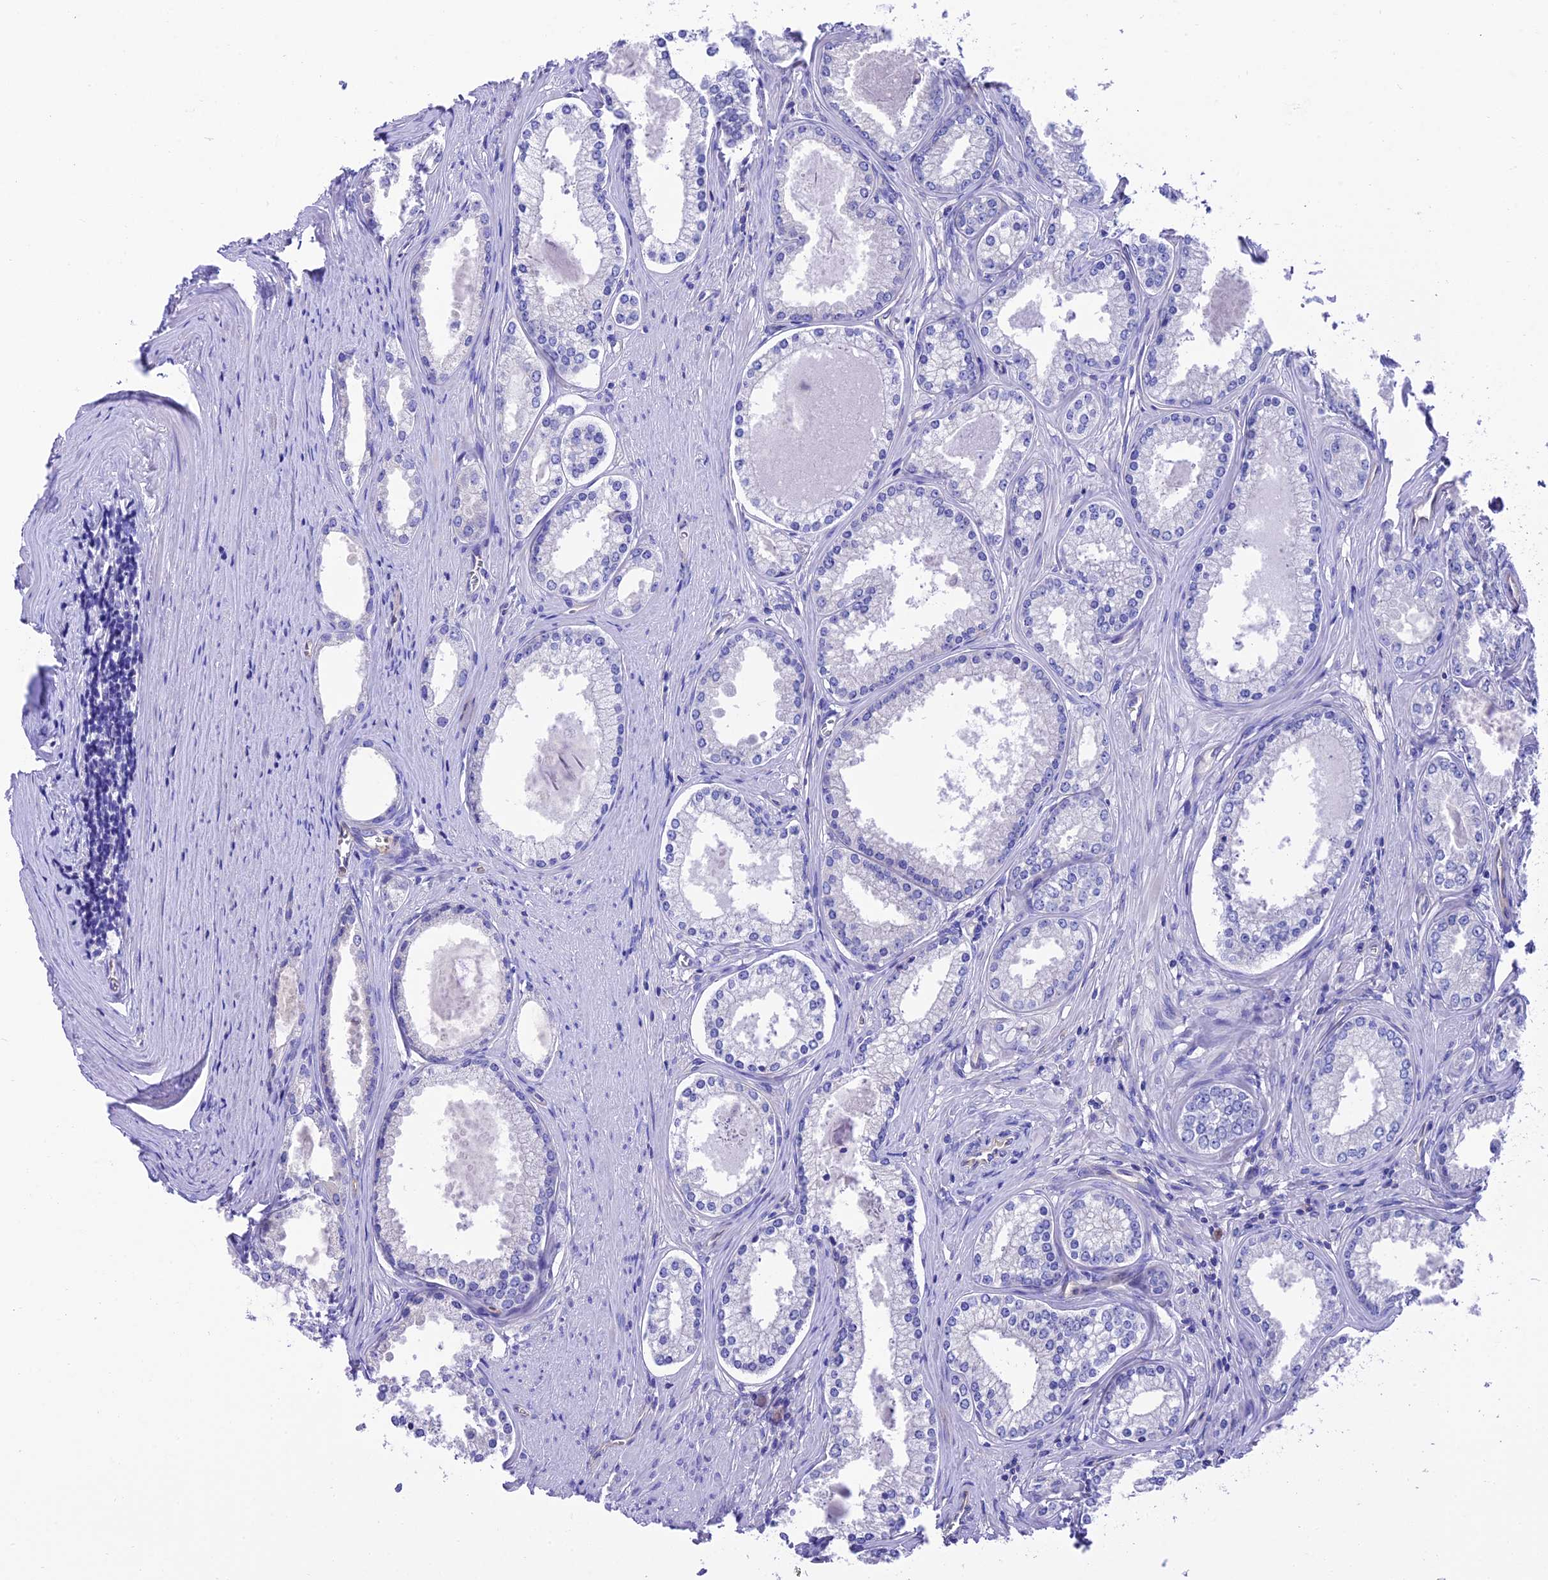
{"staining": {"intensity": "negative", "quantity": "none", "location": "none"}, "tissue": "prostate cancer", "cell_type": "Tumor cells", "image_type": "cancer", "snomed": [{"axis": "morphology", "description": "Adenocarcinoma, High grade"}, {"axis": "topography", "description": "Prostate"}], "caption": "Tumor cells show no significant protein staining in prostate cancer. (Brightfield microscopy of DAB (3,3'-diaminobenzidine) IHC at high magnification).", "gene": "PPFIA3", "patient": {"sex": "male", "age": 68}}